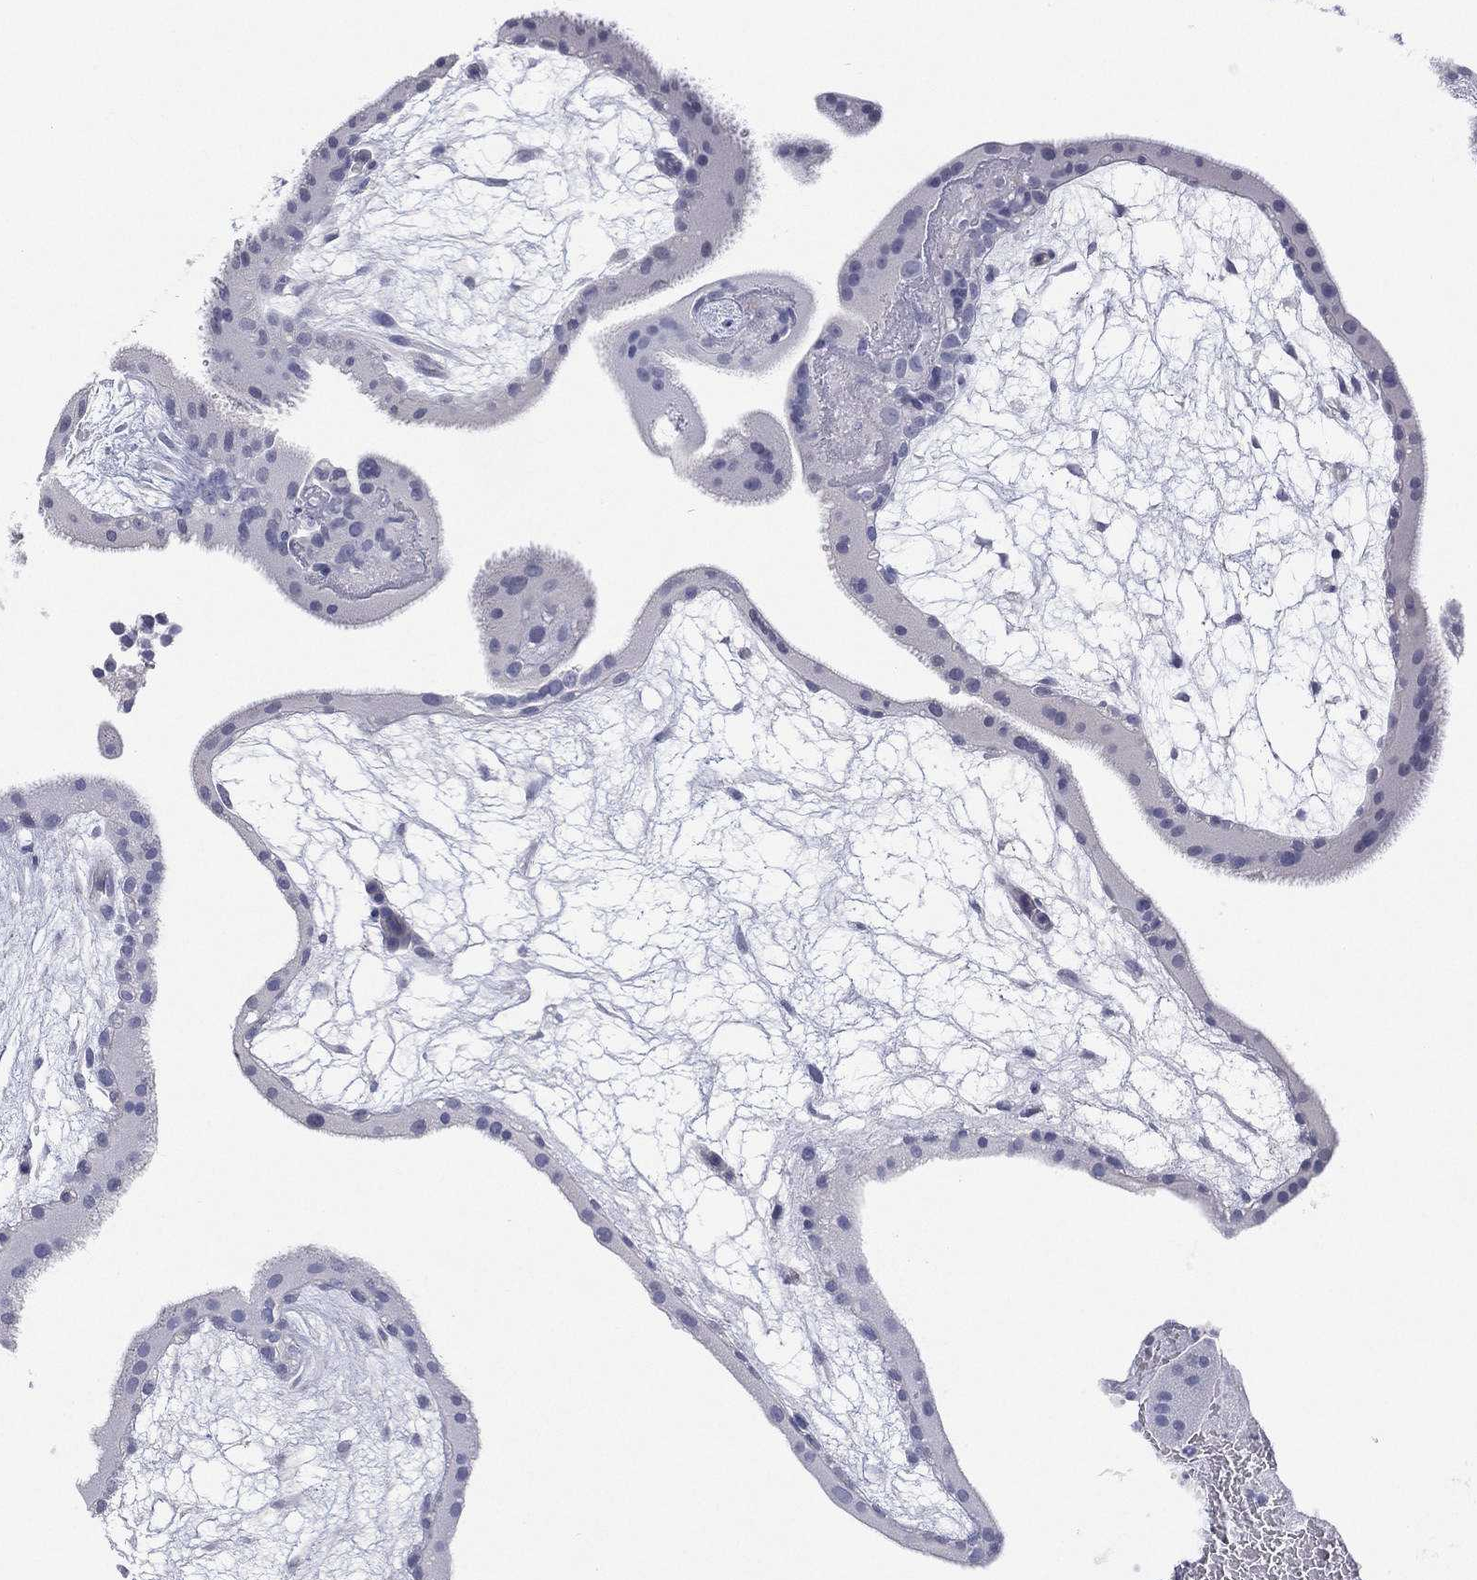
{"staining": {"intensity": "weak", "quantity": "<25%", "location": "cytoplasmic/membranous"}, "tissue": "placenta", "cell_type": "Decidual cells", "image_type": "normal", "snomed": [{"axis": "morphology", "description": "Normal tissue, NOS"}, {"axis": "topography", "description": "Placenta"}], "caption": "An immunohistochemistry (IHC) micrograph of normal placenta is shown. There is no staining in decidual cells of placenta. (DAB (3,3'-diaminobenzidine) IHC with hematoxylin counter stain).", "gene": "C5orf46", "patient": {"sex": "female", "age": 19}}